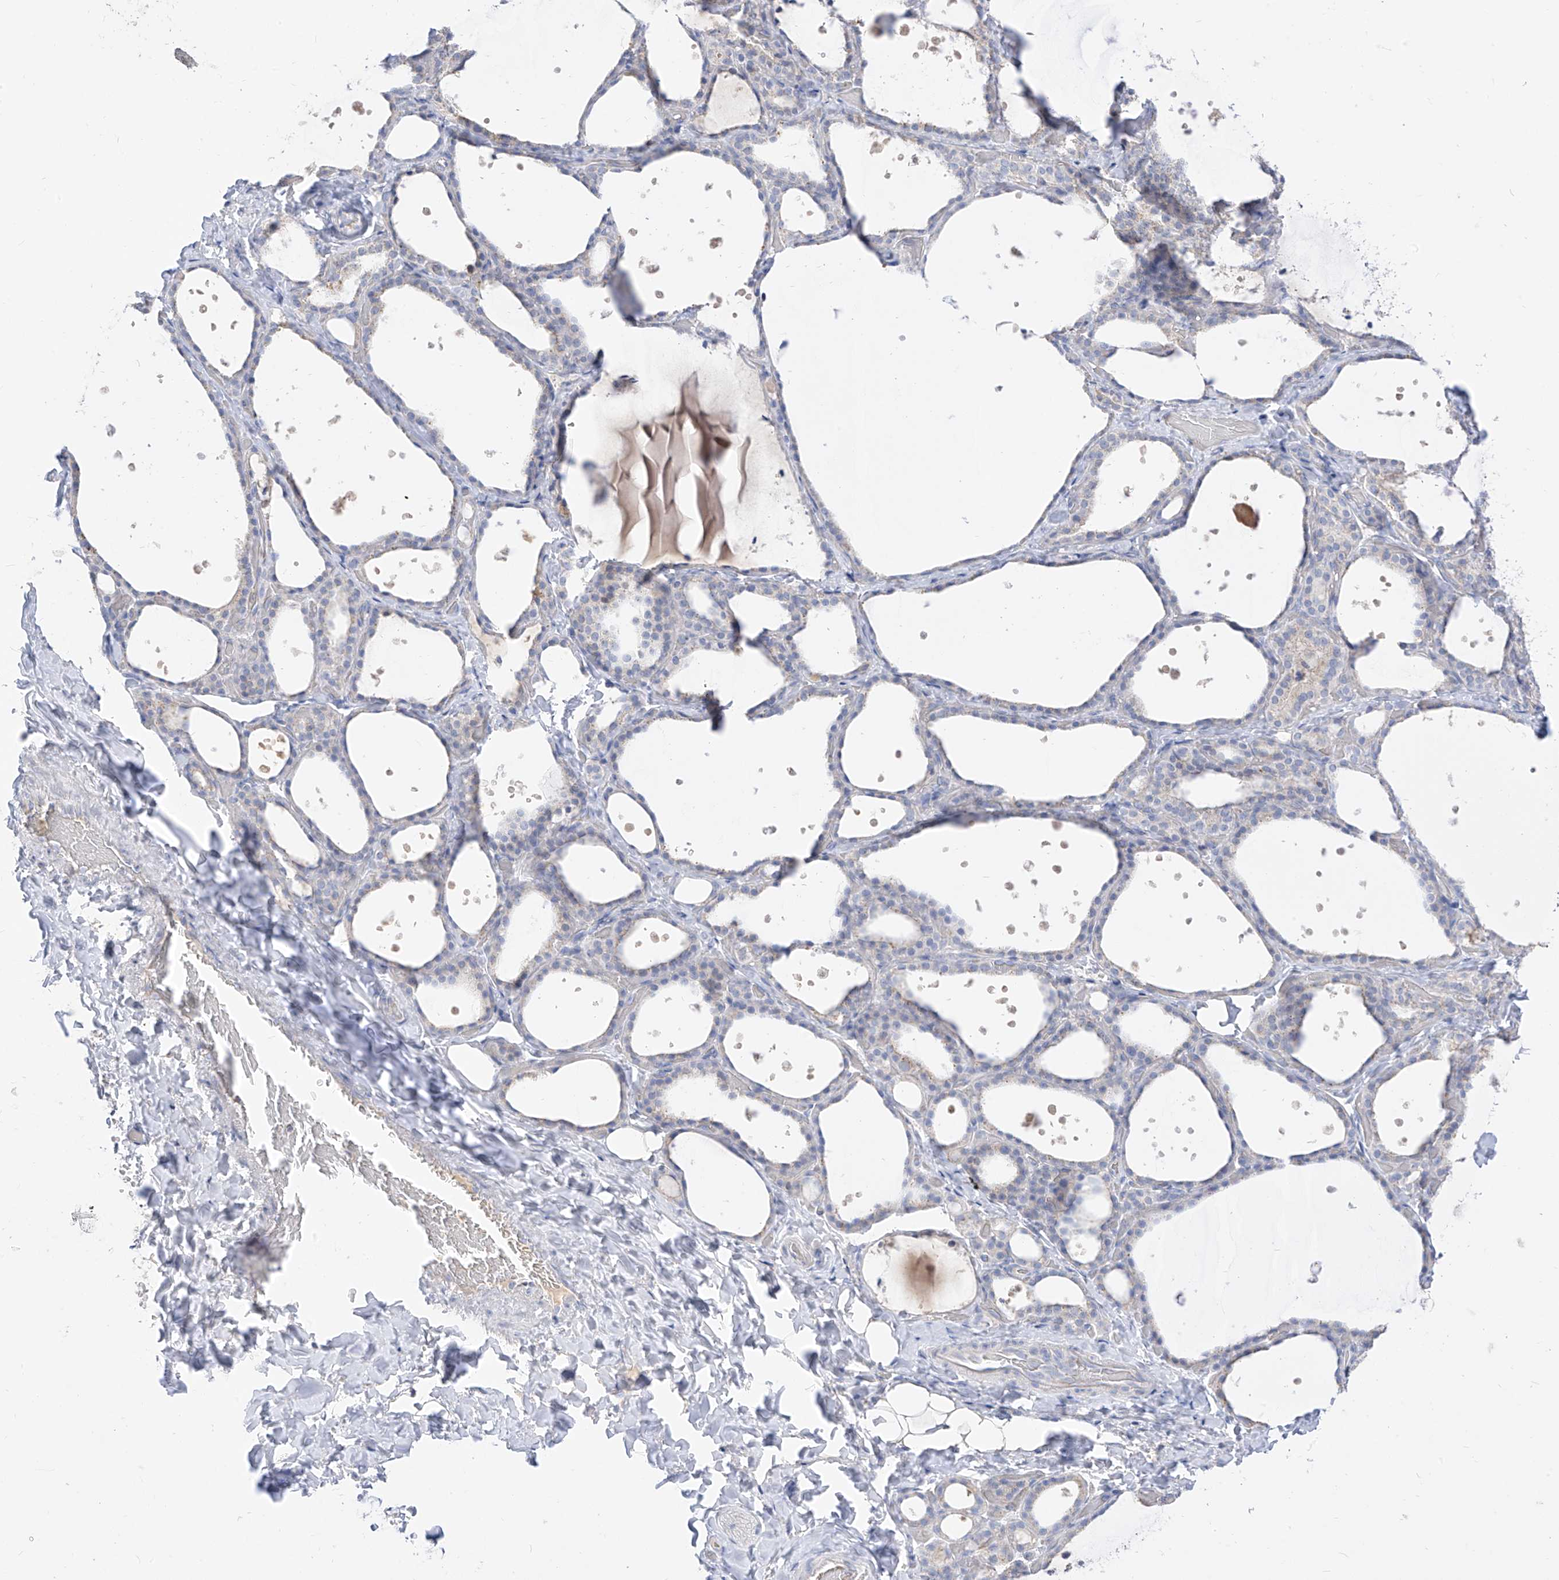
{"staining": {"intensity": "negative", "quantity": "none", "location": "none"}, "tissue": "thyroid gland", "cell_type": "Glandular cells", "image_type": "normal", "snomed": [{"axis": "morphology", "description": "Normal tissue, NOS"}, {"axis": "topography", "description": "Thyroid gland"}], "caption": "There is no significant expression in glandular cells of thyroid gland. Nuclei are stained in blue.", "gene": "RASA2", "patient": {"sex": "female", "age": 44}}